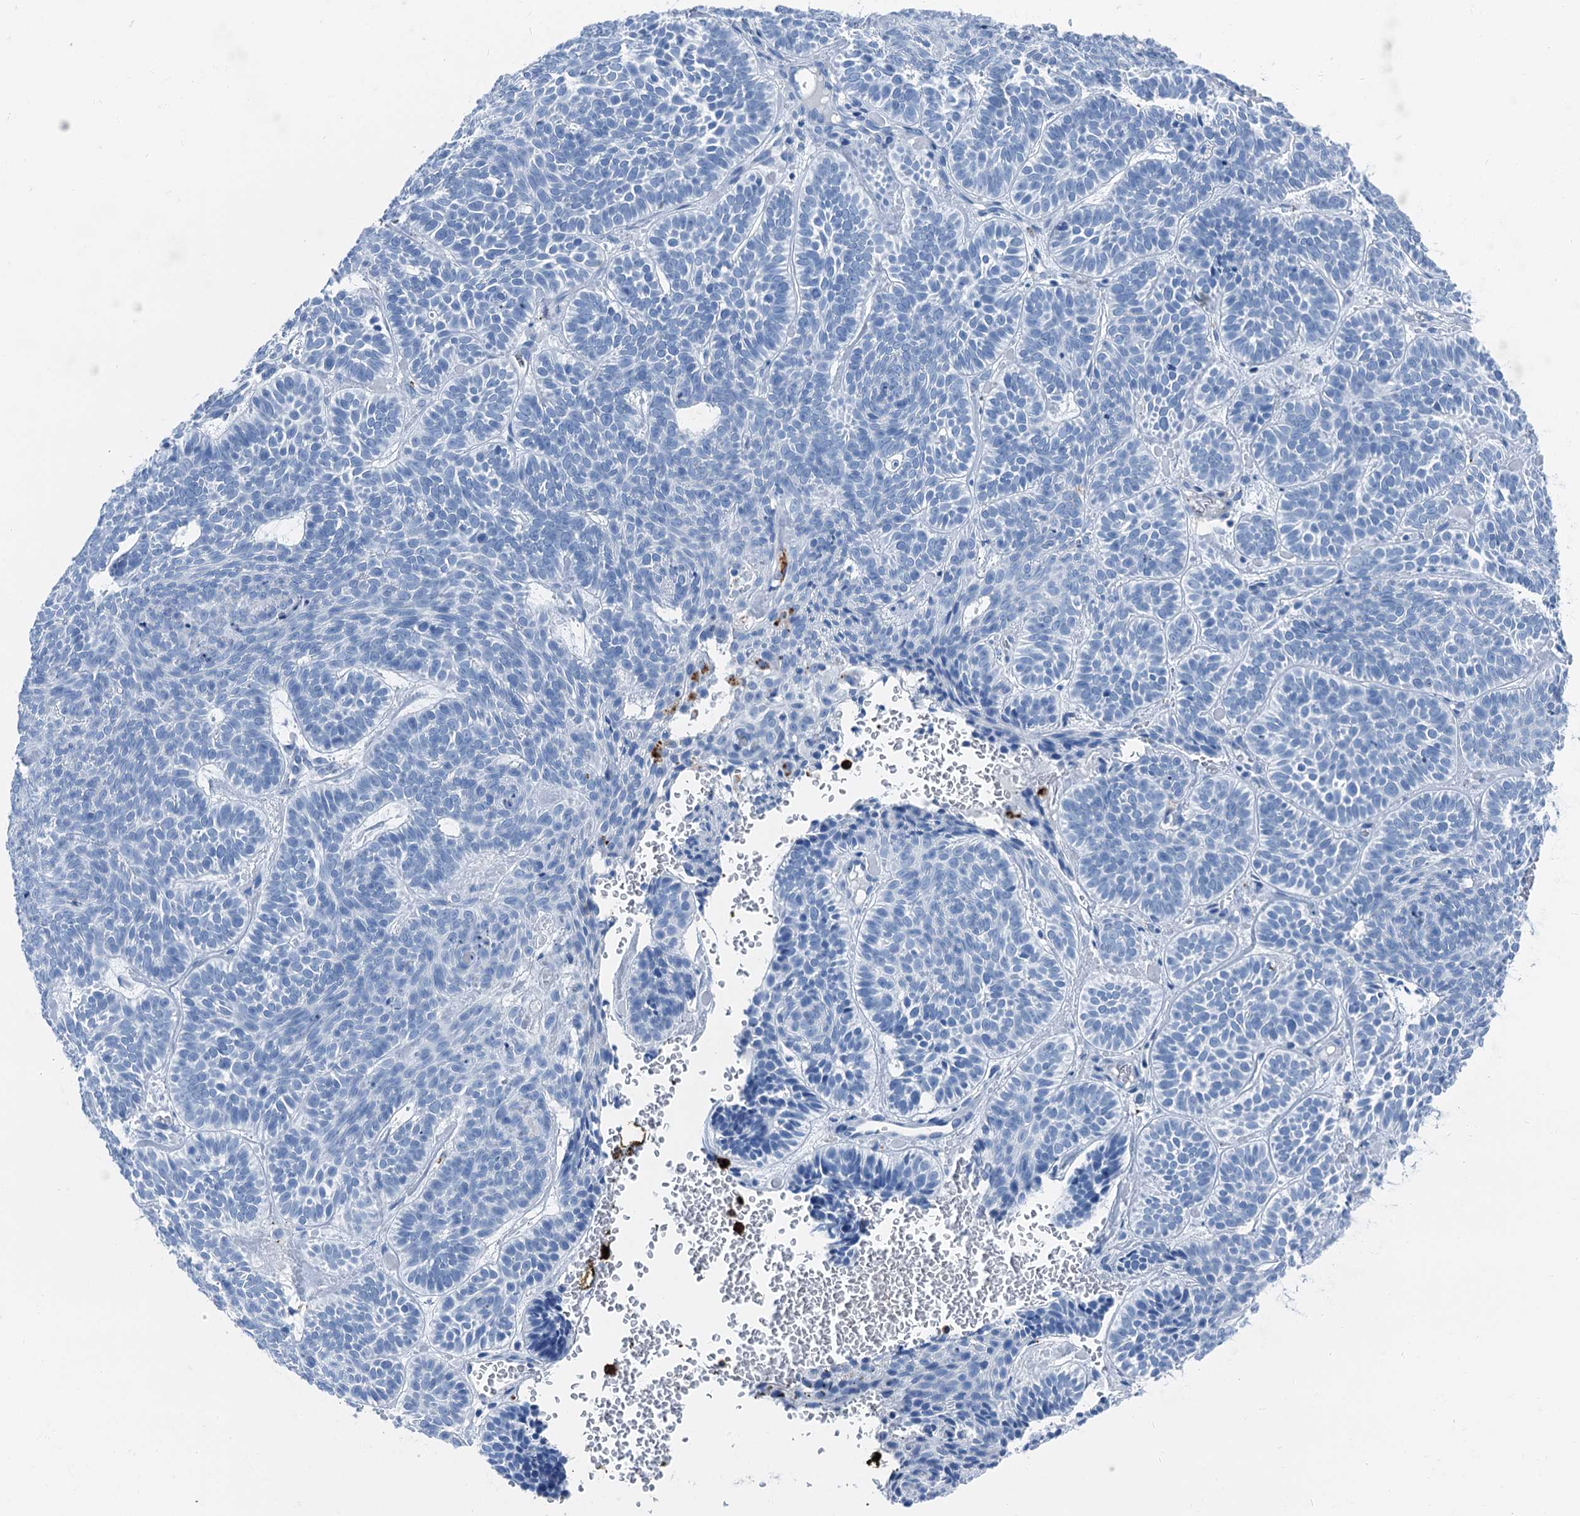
{"staining": {"intensity": "negative", "quantity": "none", "location": "none"}, "tissue": "skin cancer", "cell_type": "Tumor cells", "image_type": "cancer", "snomed": [{"axis": "morphology", "description": "Basal cell carcinoma"}, {"axis": "topography", "description": "Skin"}], "caption": "Immunohistochemistry image of neoplastic tissue: human skin cancer stained with DAB (3,3'-diaminobenzidine) reveals no significant protein staining in tumor cells.", "gene": "PLAC8", "patient": {"sex": "male", "age": 85}}